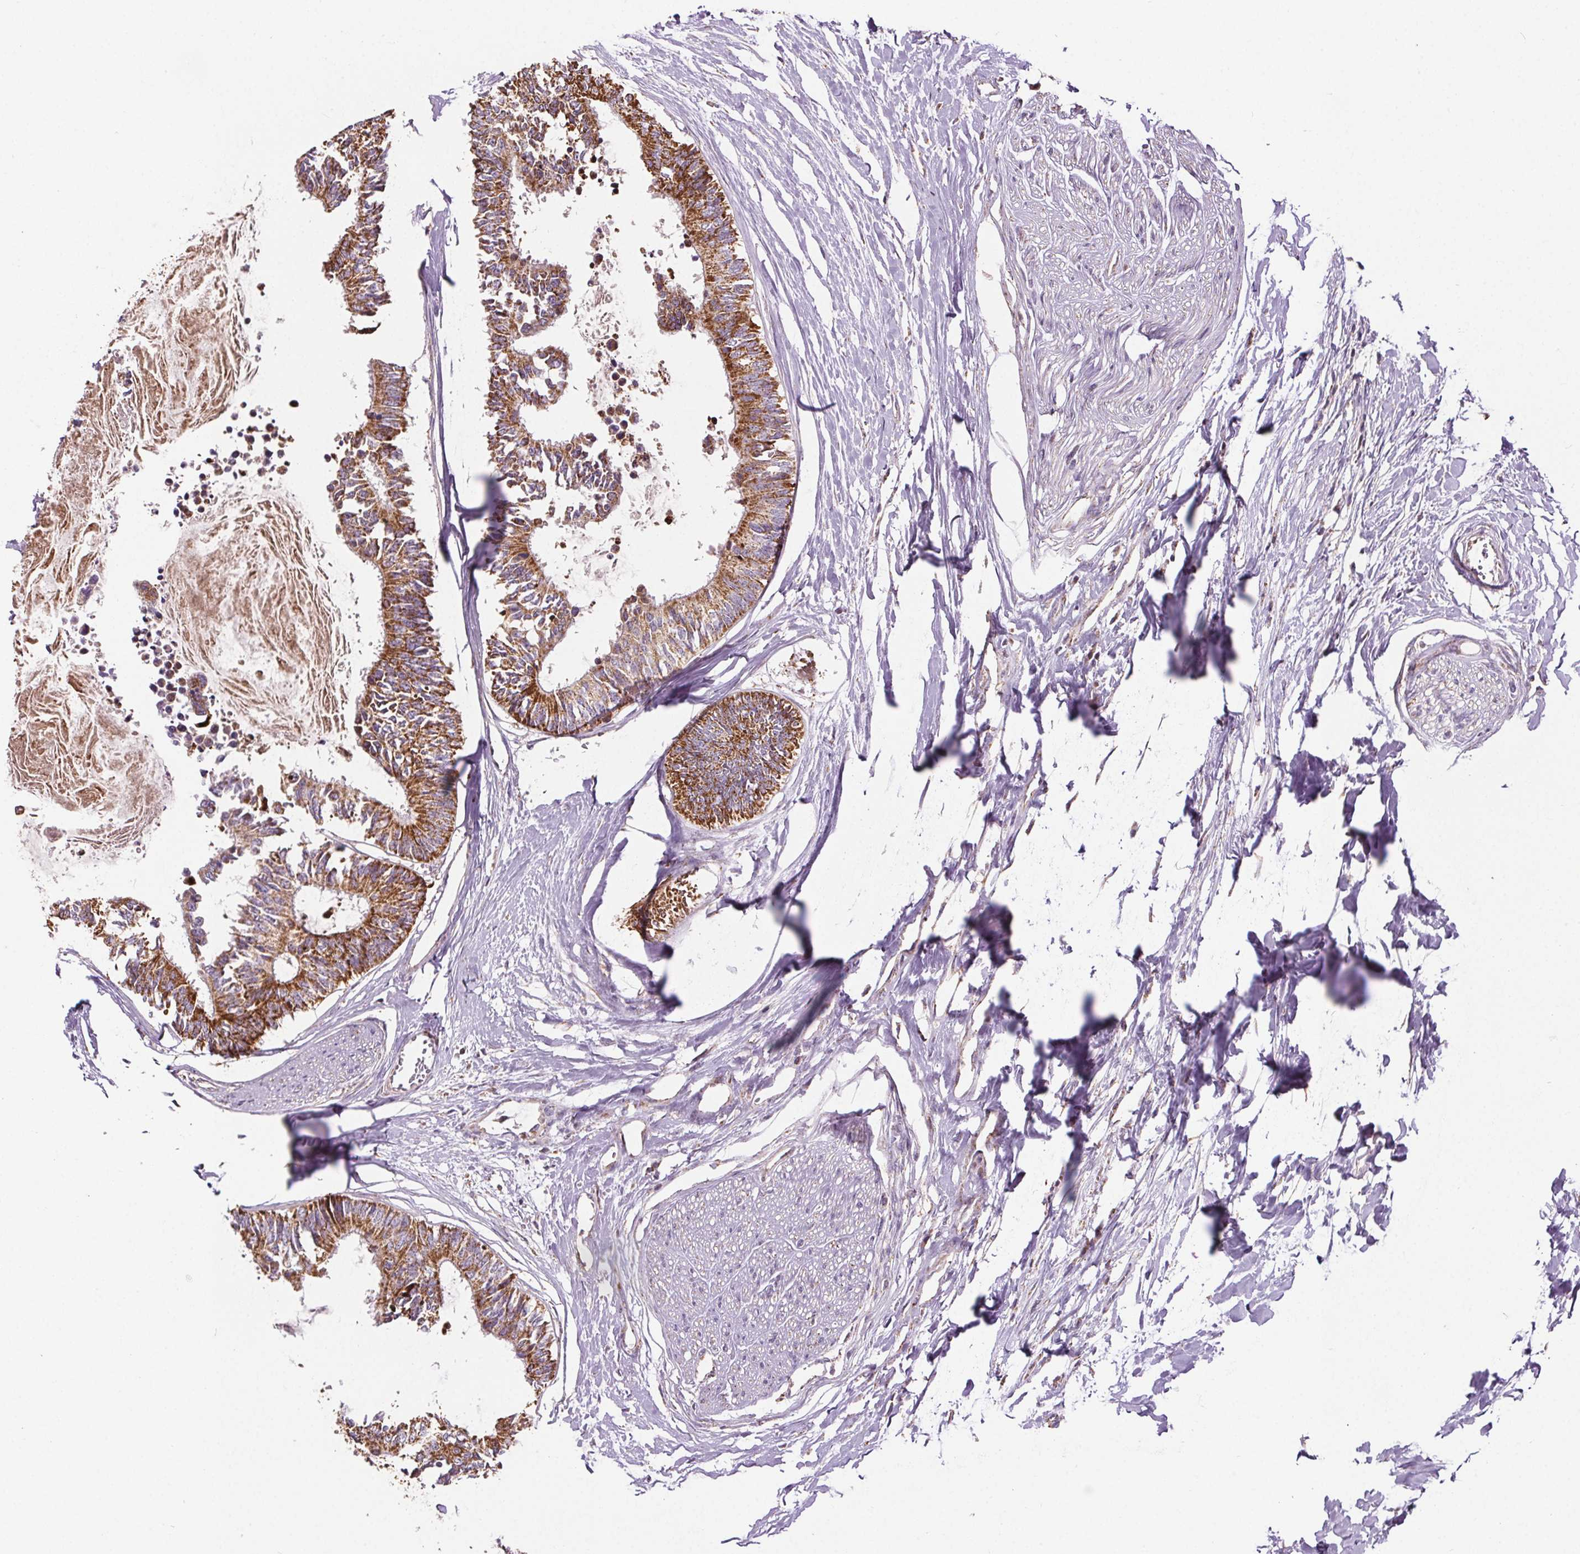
{"staining": {"intensity": "strong", "quantity": ">75%", "location": "cytoplasmic/membranous"}, "tissue": "colorectal cancer", "cell_type": "Tumor cells", "image_type": "cancer", "snomed": [{"axis": "morphology", "description": "Adenocarcinoma, NOS"}, {"axis": "topography", "description": "Colon"}, {"axis": "topography", "description": "Rectum"}], "caption": "Colorectal adenocarcinoma was stained to show a protein in brown. There is high levels of strong cytoplasmic/membranous positivity in about >75% of tumor cells.", "gene": "SUCLA2", "patient": {"sex": "male", "age": 57}}